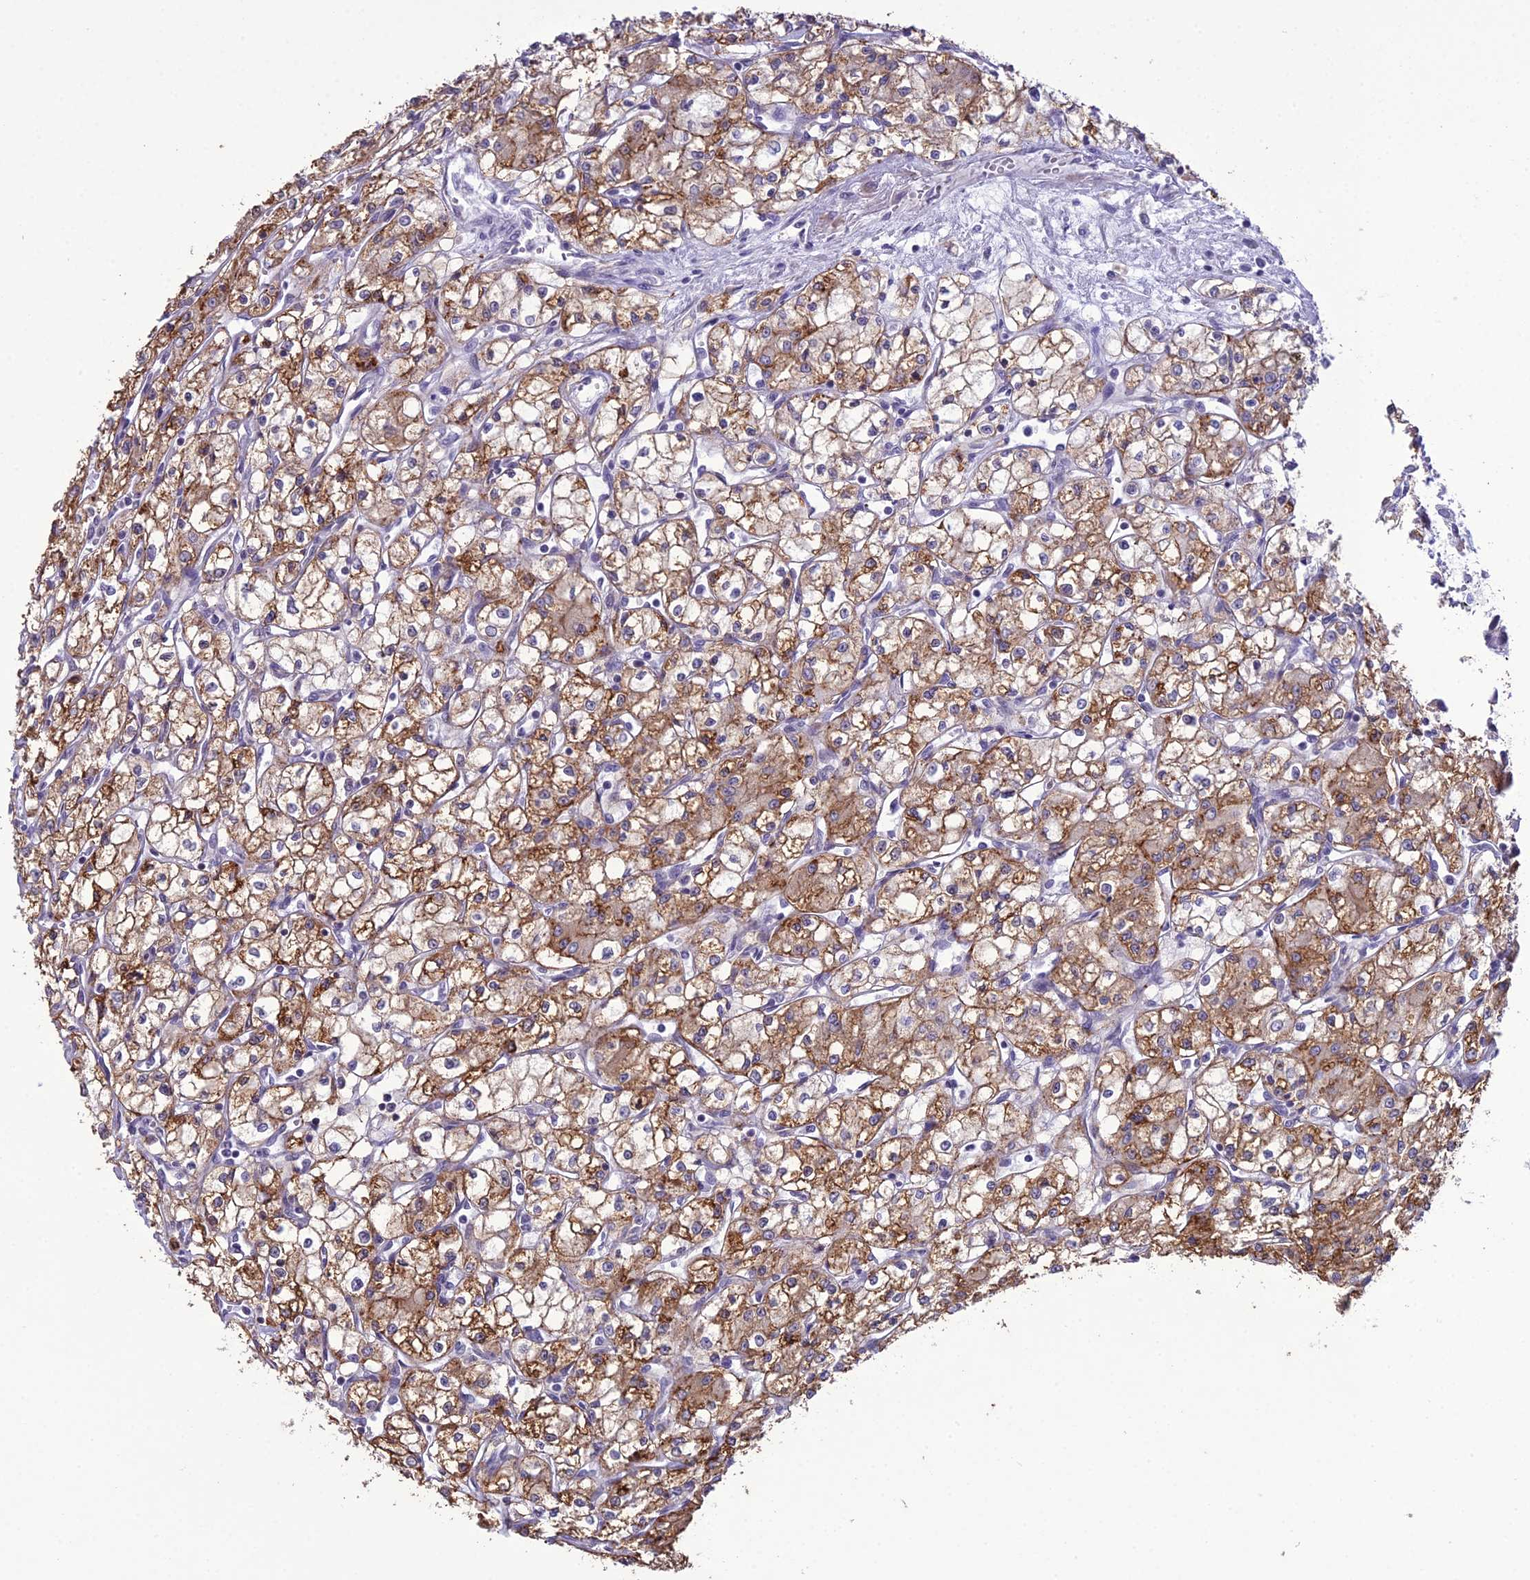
{"staining": {"intensity": "moderate", "quantity": ">75%", "location": "cytoplasmic/membranous"}, "tissue": "renal cancer", "cell_type": "Tumor cells", "image_type": "cancer", "snomed": [{"axis": "morphology", "description": "Adenocarcinoma, NOS"}, {"axis": "topography", "description": "Kidney"}], "caption": "Tumor cells display moderate cytoplasmic/membranous positivity in approximately >75% of cells in renal cancer (adenocarcinoma).", "gene": "RPS26", "patient": {"sex": "male", "age": 59}}